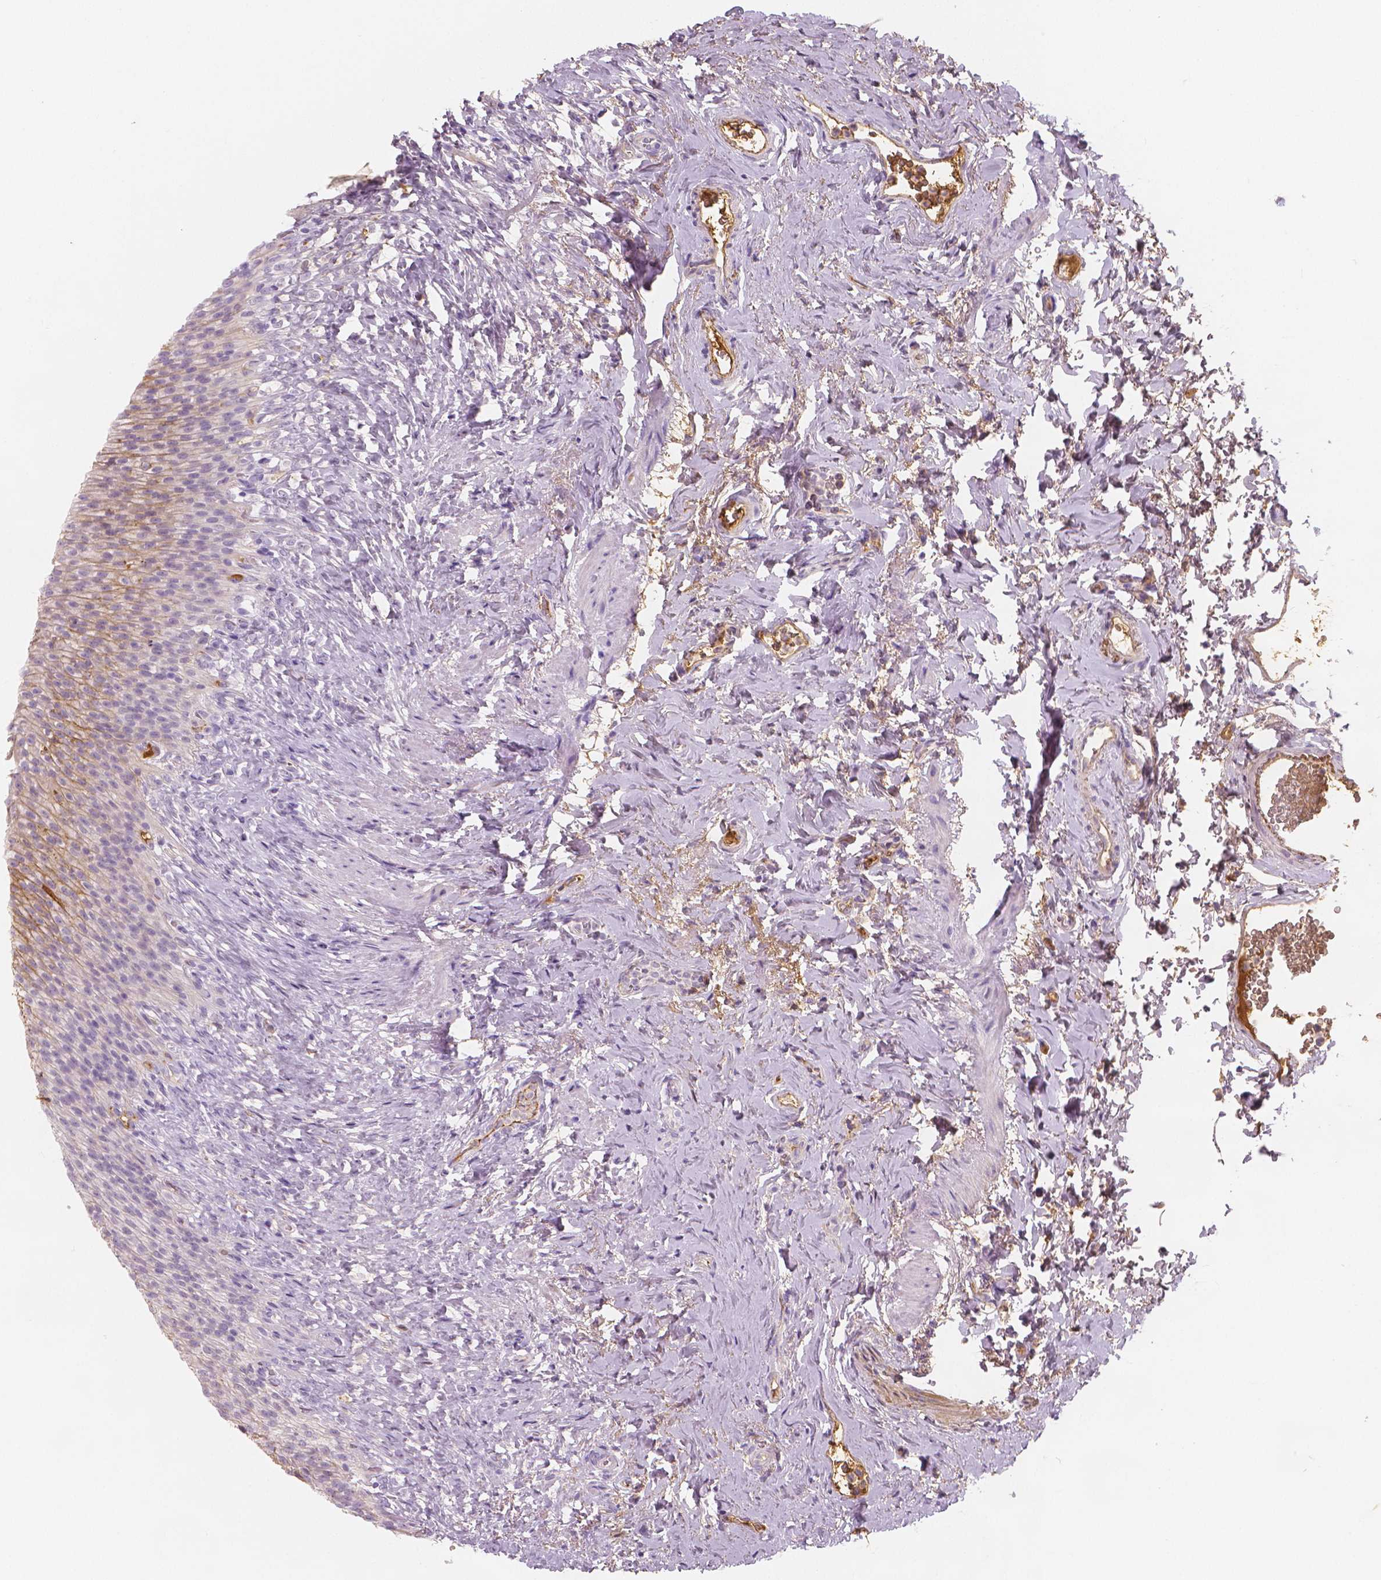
{"staining": {"intensity": "strong", "quantity": "<25%", "location": "cytoplasmic/membranous"}, "tissue": "urinary bladder", "cell_type": "Urothelial cells", "image_type": "normal", "snomed": [{"axis": "morphology", "description": "Normal tissue, NOS"}, {"axis": "topography", "description": "Urinary bladder"}, {"axis": "topography", "description": "Prostate"}], "caption": "Protein expression analysis of benign urinary bladder reveals strong cytoplasmic/membranous staining in about <25% of urothelial cells.", "gene": "APOA4", "patient": {"sex": "male", "age": 76}}